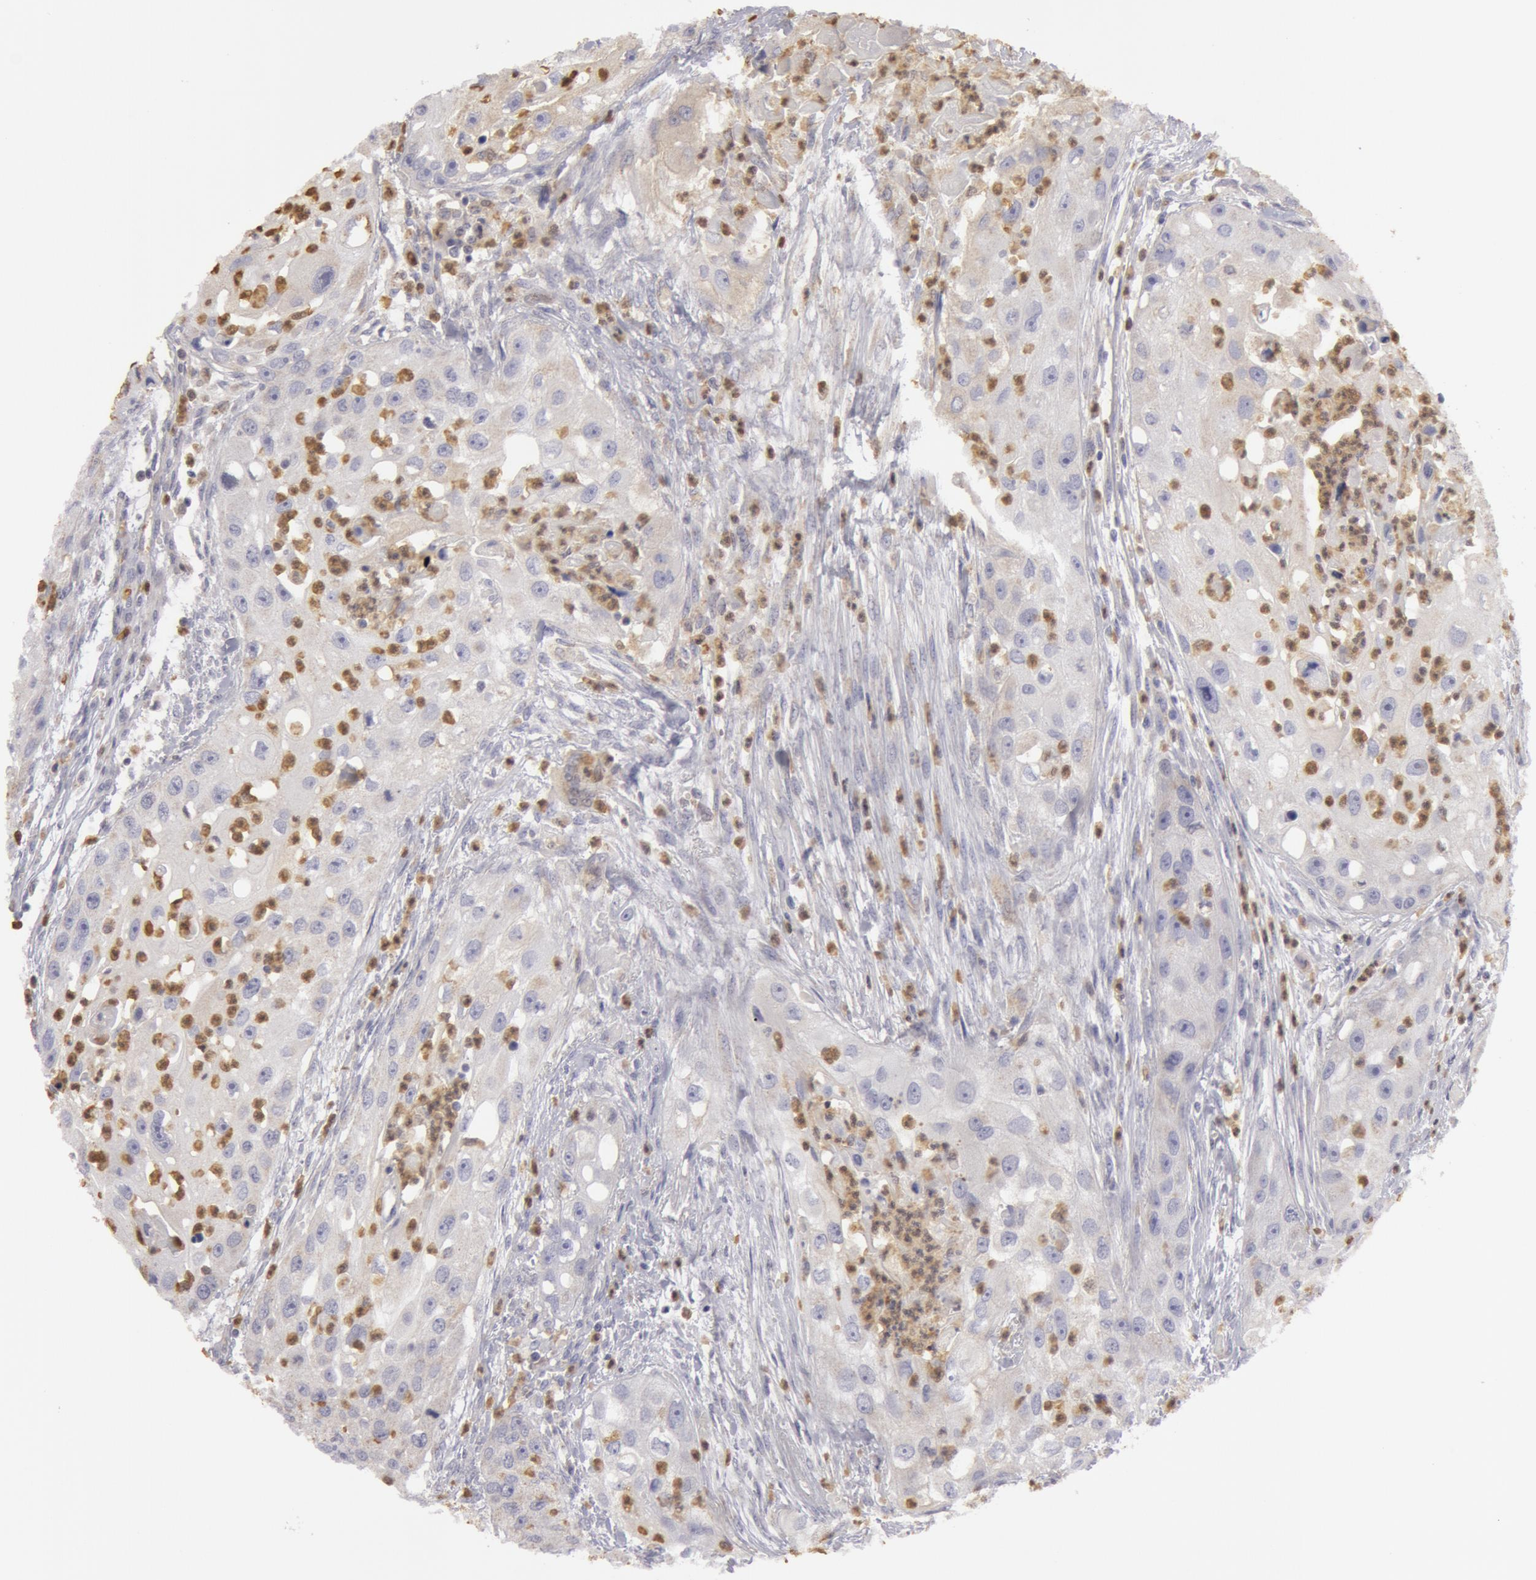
{"staining": {"intensity": "weak", "quantity": "<25%", "location": "cytoplasmic/membranous"}, "tissue": "head and neck cancer", "cell_type": "Tumor cells", "image_type": "cancer", "snomed": [{"axis": "morphology", "description": "Squamous cell carcinoma, NOS"}, {"axis": "topography", "description": "Head-Neck"}], "caption": "There is no significant staining in tumor cells of head and neck cancer. (DAB immunohistochemistry (IHC), high magnification).", "gene": "CAT", "patient": {"sex": "male", "age": 64}}